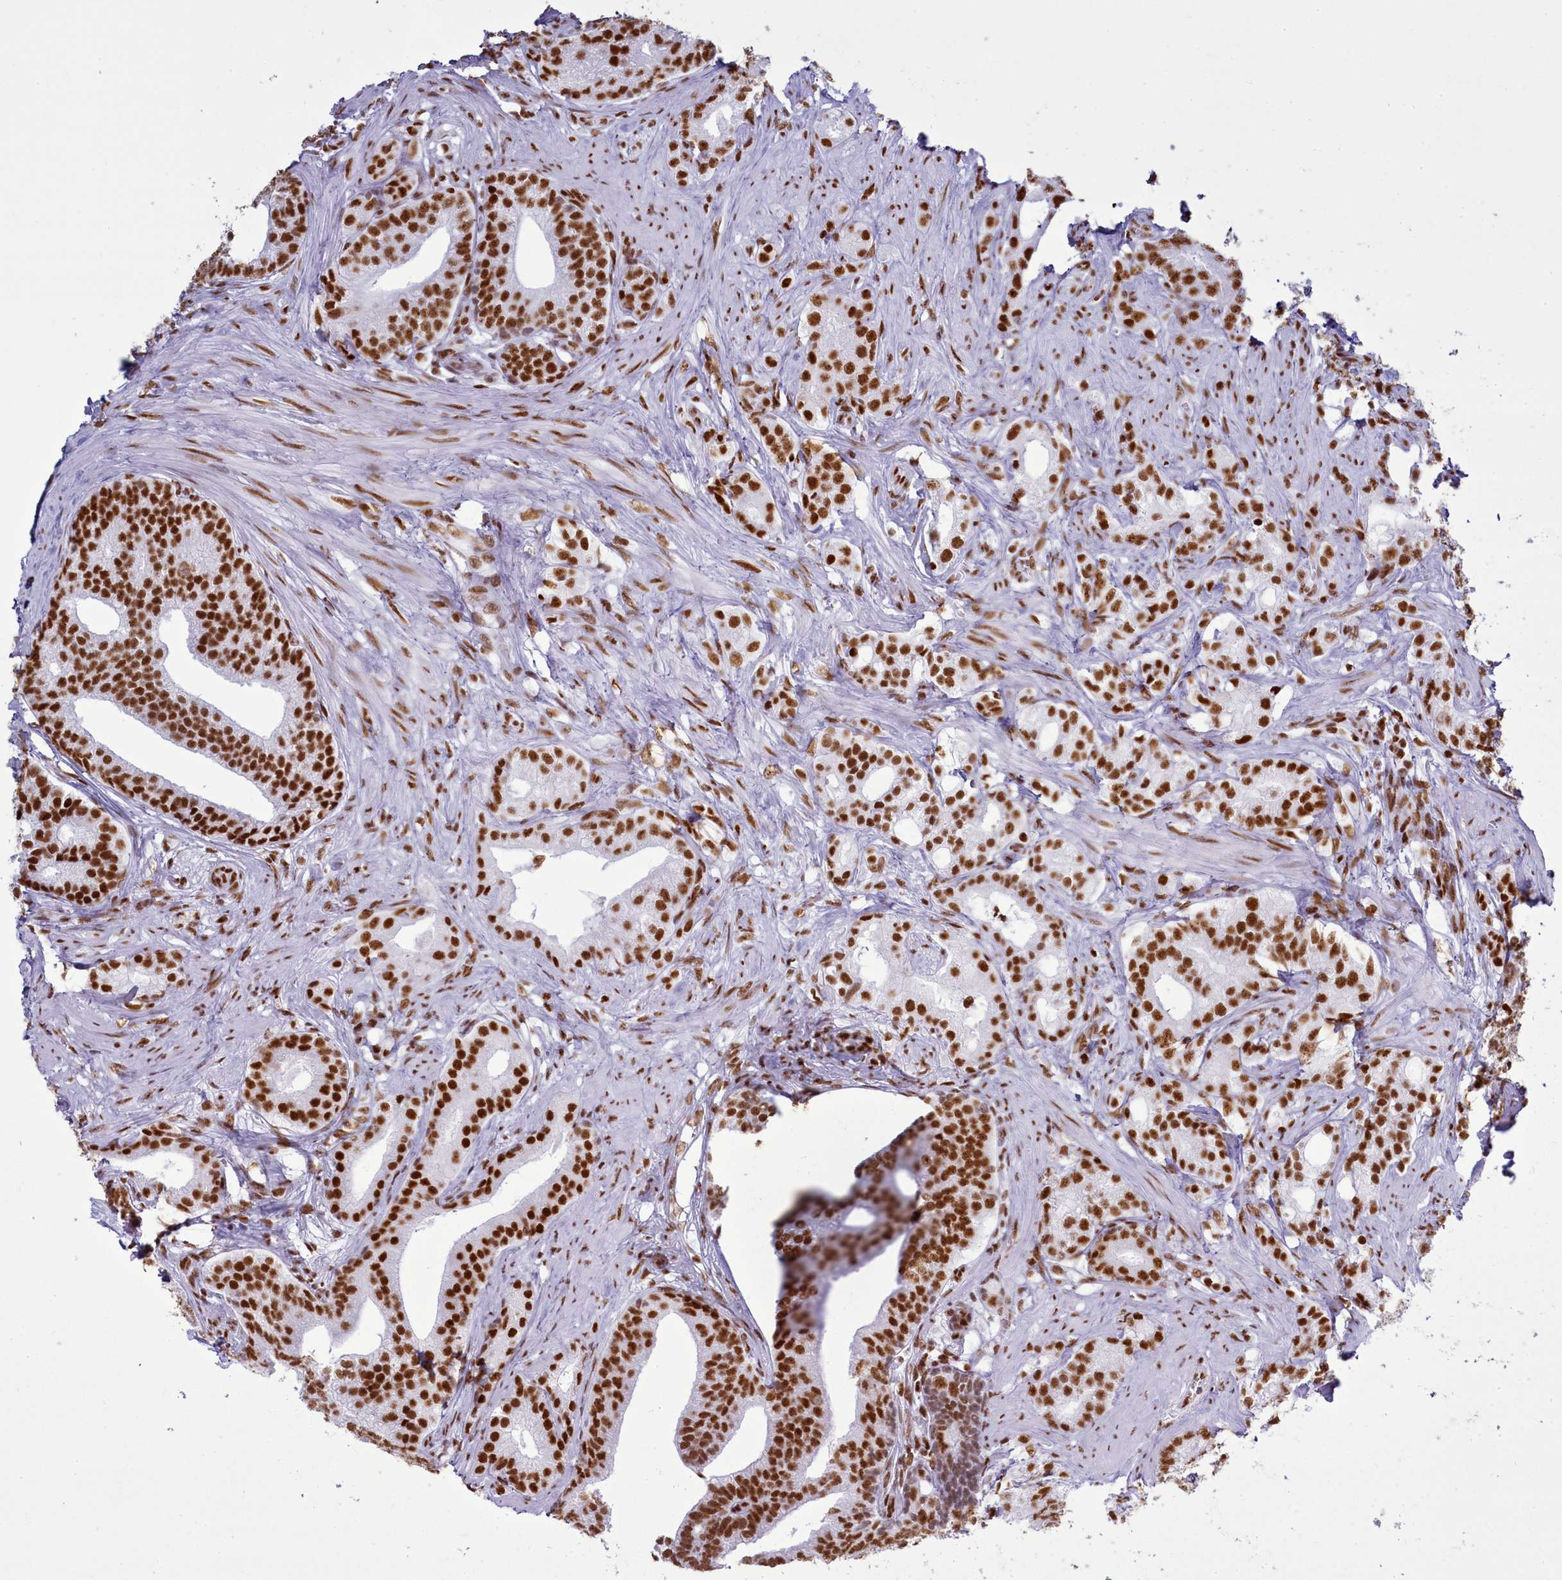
{"staining": {"intensity": "strong", "quantity": ">75%", "location": "nuclear"}, "tissue": "prostate cancer", "cell_type": "Tumor cells", "image_type": "cancer", "snomed": [{"axis": "morphology", "description": "Adenocarcinoma, Low grade"}, {"axis": "topography", "description": "Prostate"}], "caption": "Tumor cells demonstrate strong nuclear expression in approximately >75% of cells in adenocarcinoma (low-grade) (prostate).", "gene": "RALY", "patient": {"sex": "male", "age": 71}}